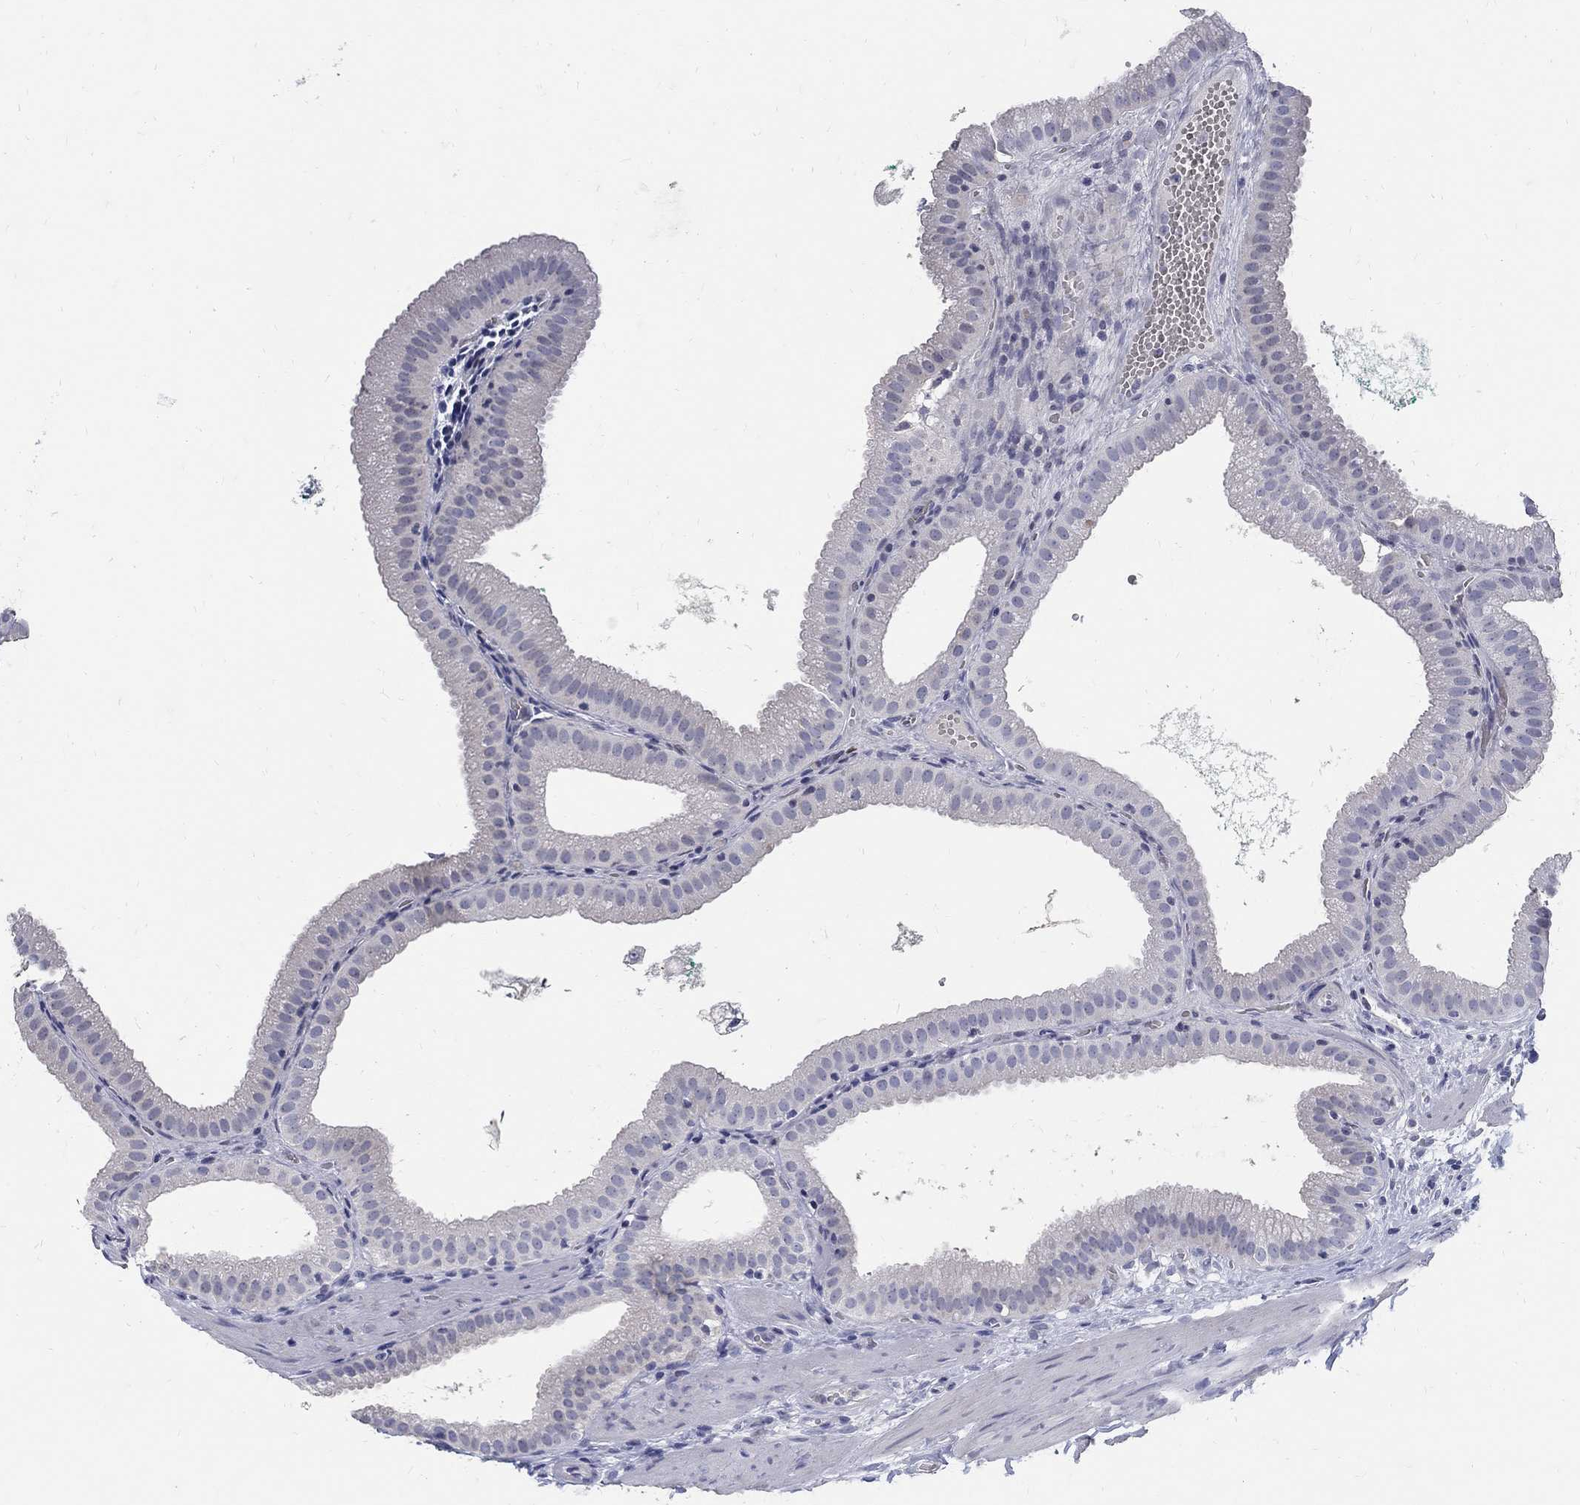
{"staining": {"intensity": "negative", "quantity": "none", "location": "none"}, "tissue": "gallbladder", "cell_type": "Glandular cells", "image_type": "normal", "snomed": [{"axis": "morphology", "description": "Normal tissue, NOS"}, {"axis": "topography", "description": "Gallbladder"}], "caption": "IHC micrograph of normal gallbladder stained for a protein (brown), which exhibits no staining in glandular cells. (IHC, brightfield microscopy, high magnification).", "gene": "SOX2", "patient": {"sex": "male", "age": 67}}